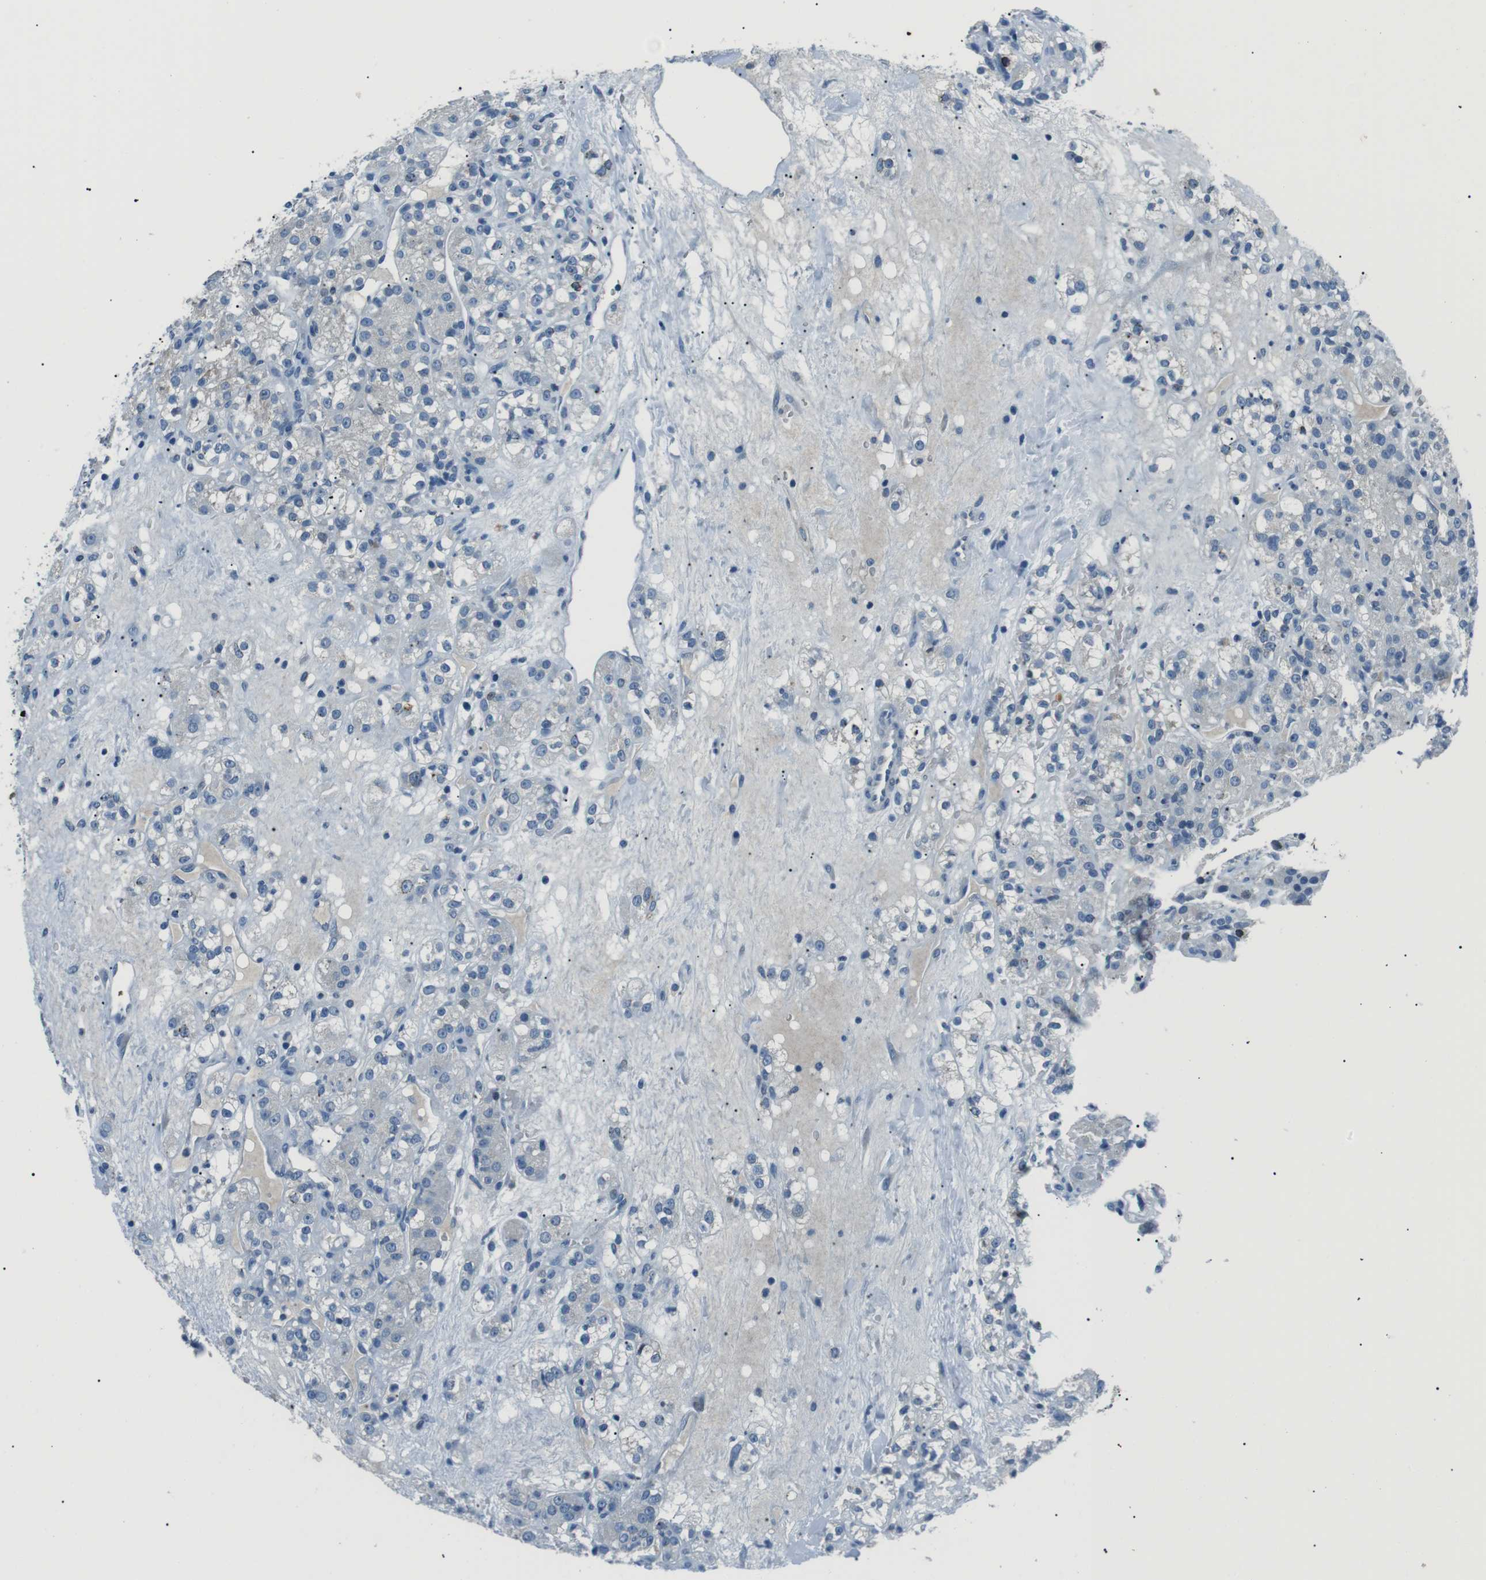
{"staining": {"intensity": "negative", "quantity": "none", "location": "none"}, "tissue": "renal cancer", "cell_type": "Tumor cells", "image_type": "cancer", "snomed": [{"axis": "morphology", "description": "Normal tissue, NOS"}, {"axis": "morphology", "description": "Adenocarcinoma, NOS"}, {"axis": "topography", "description": "Kidney"}], "caption": "Immunohistochemical staining of human adenocarcinoma (renal) displays no significant positivity in tumor cells. (Stains: DAB IHC with hematoxylin counter stain, Microscopy: brightfield microscopy at high magnification).", "gene": "ST6GAL1", "patient": {"sex": "male", "age": 61}}